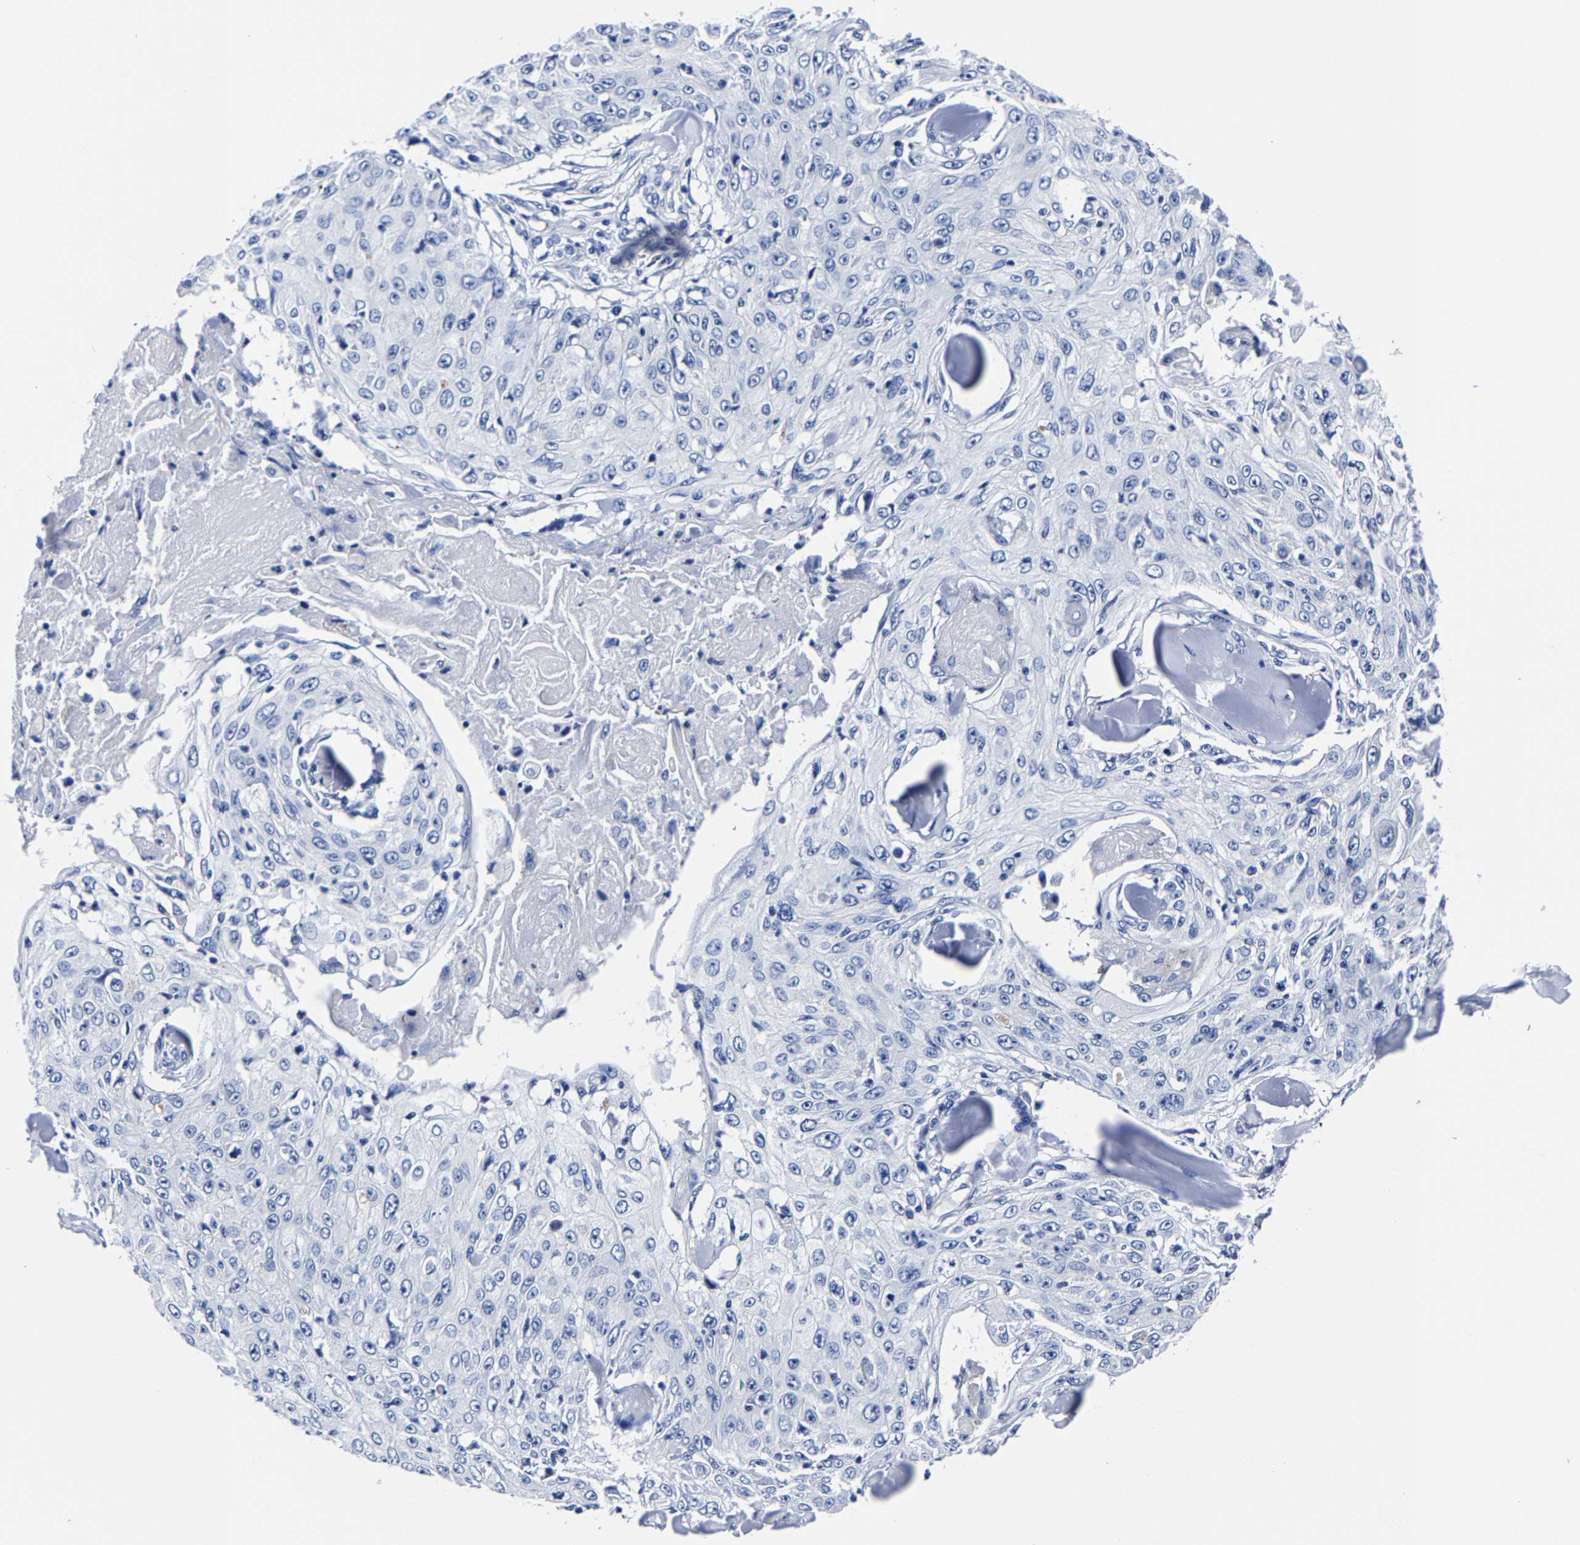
{"staining": {"intensity": "negative", "quantity": "none", "location": "none"}, "tissue": "skin cancer", "cell_type": "Tumor cells", "image_type": "cancer", "snomed": [{"axis": "morphology", "description": "Squamous cell carcinoma, NOS"}, {"axis": "topography", "description": "Skin"}], "caption": "Human skin squamous cell carcinoma stained for a protein using immunohistochemistry exhibits no positivity in tumor cells.", "gene": "CPA2", "patient": {"sex": "male", "age": 86}}